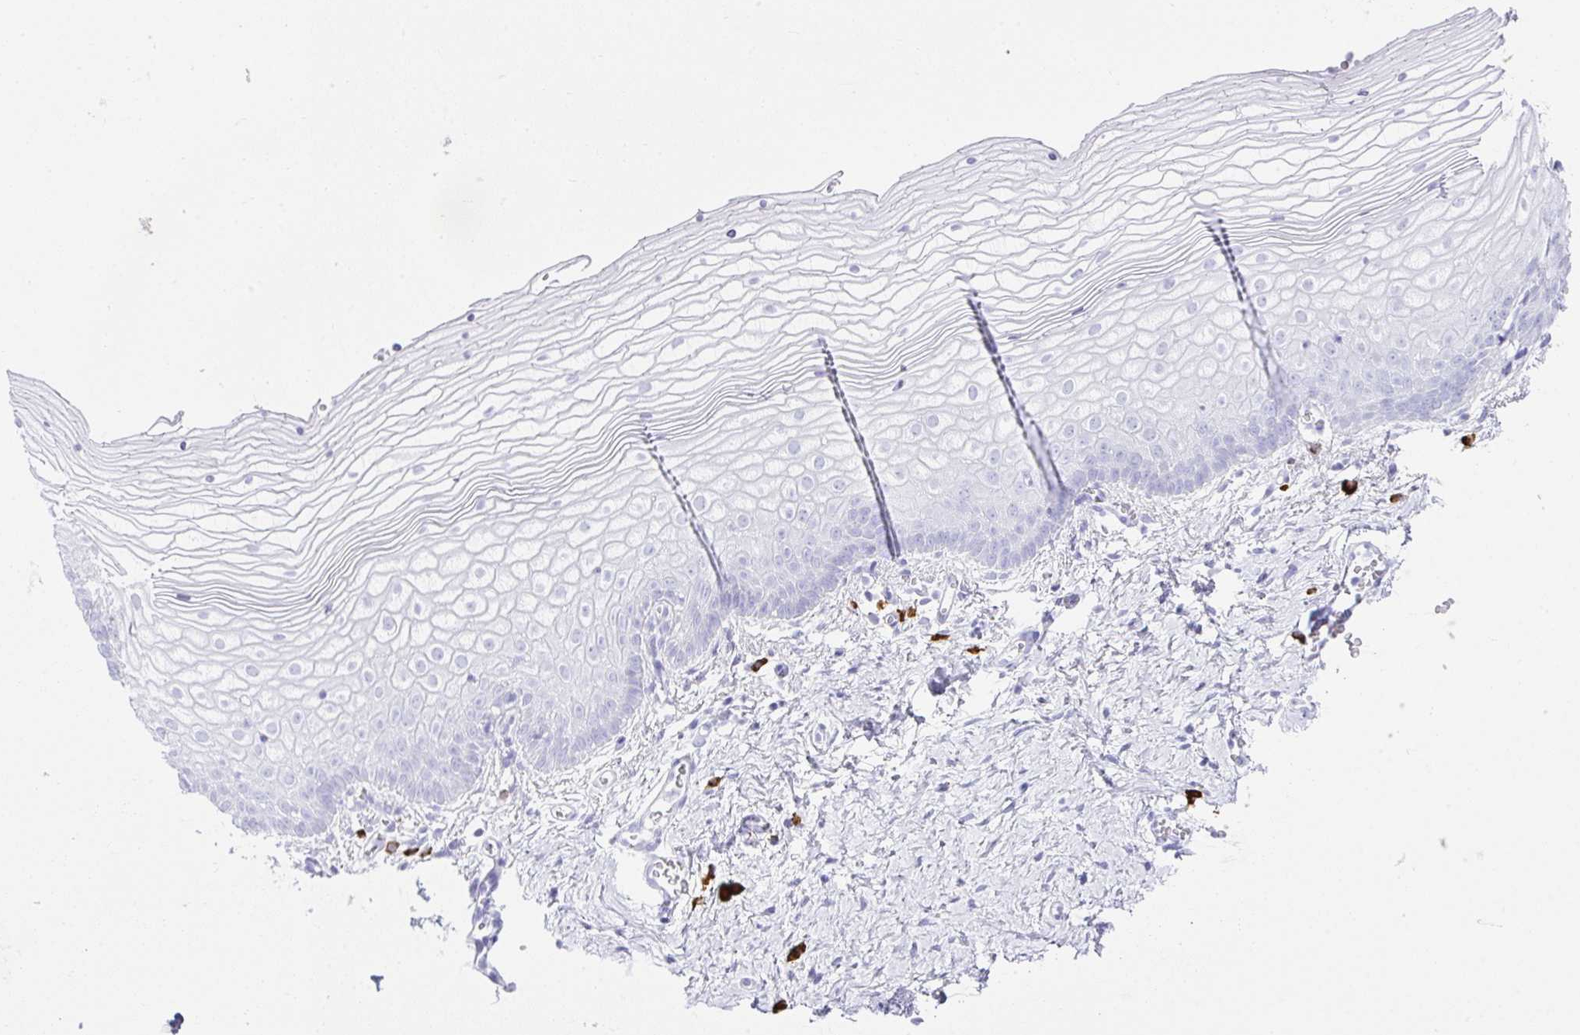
{"staining": {"intensity": "negative", "quantity": "none", "location": "none"}, "tissue": "vagina", "cell_type": "Squamous epithelial cells", "image_type": "normal", "snomed": [{"axis": "morphology", "description": "Normal tissue, NOS"}, {"axis": "topography", "description": "Vagina"}], "caption": "This is a photomicrograph of IHC staining of normal vagina, which shows no positivity in squamous epithelial cells.", "gene": "CDADC1", "patient": {"sex": "female", "age": 56}}